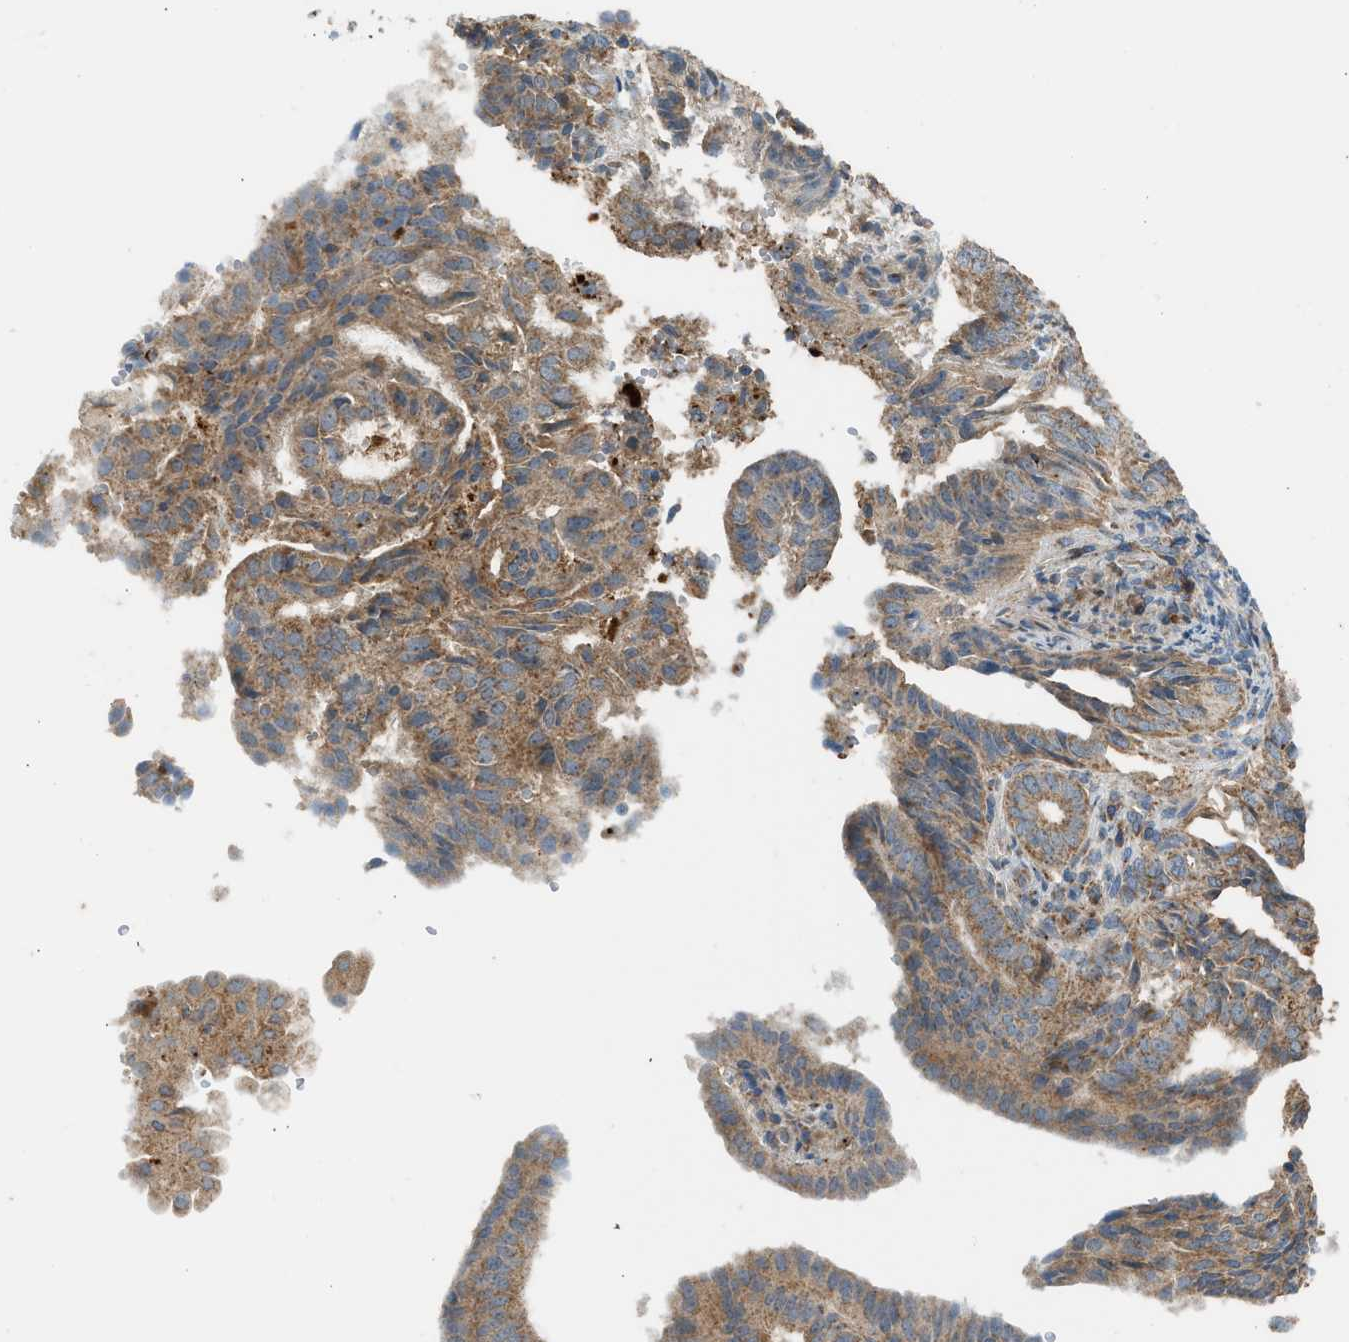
{"staining": {"intensity": "moderate", "quantity": ">75%", "location": "cytoplasmic/membranous"}, "tissue": "endometrial cancer", "cell_type": "Tumor cells", "image_type": "cancer", "snomed": [{"axis": "morphology", "description": "Adenocarcinoma, NOS"}, {"axis": "topography", "description": "Endometrium"}], "caption": "Human endometrial cancer (adenocarcinoma) stained with a brown dye displays moderate cytoplasmic/membranous positive expression in approximately >75% of tumor cells.", "gene": "STARD3", "patient": {"sex": "female", "age": 58}}